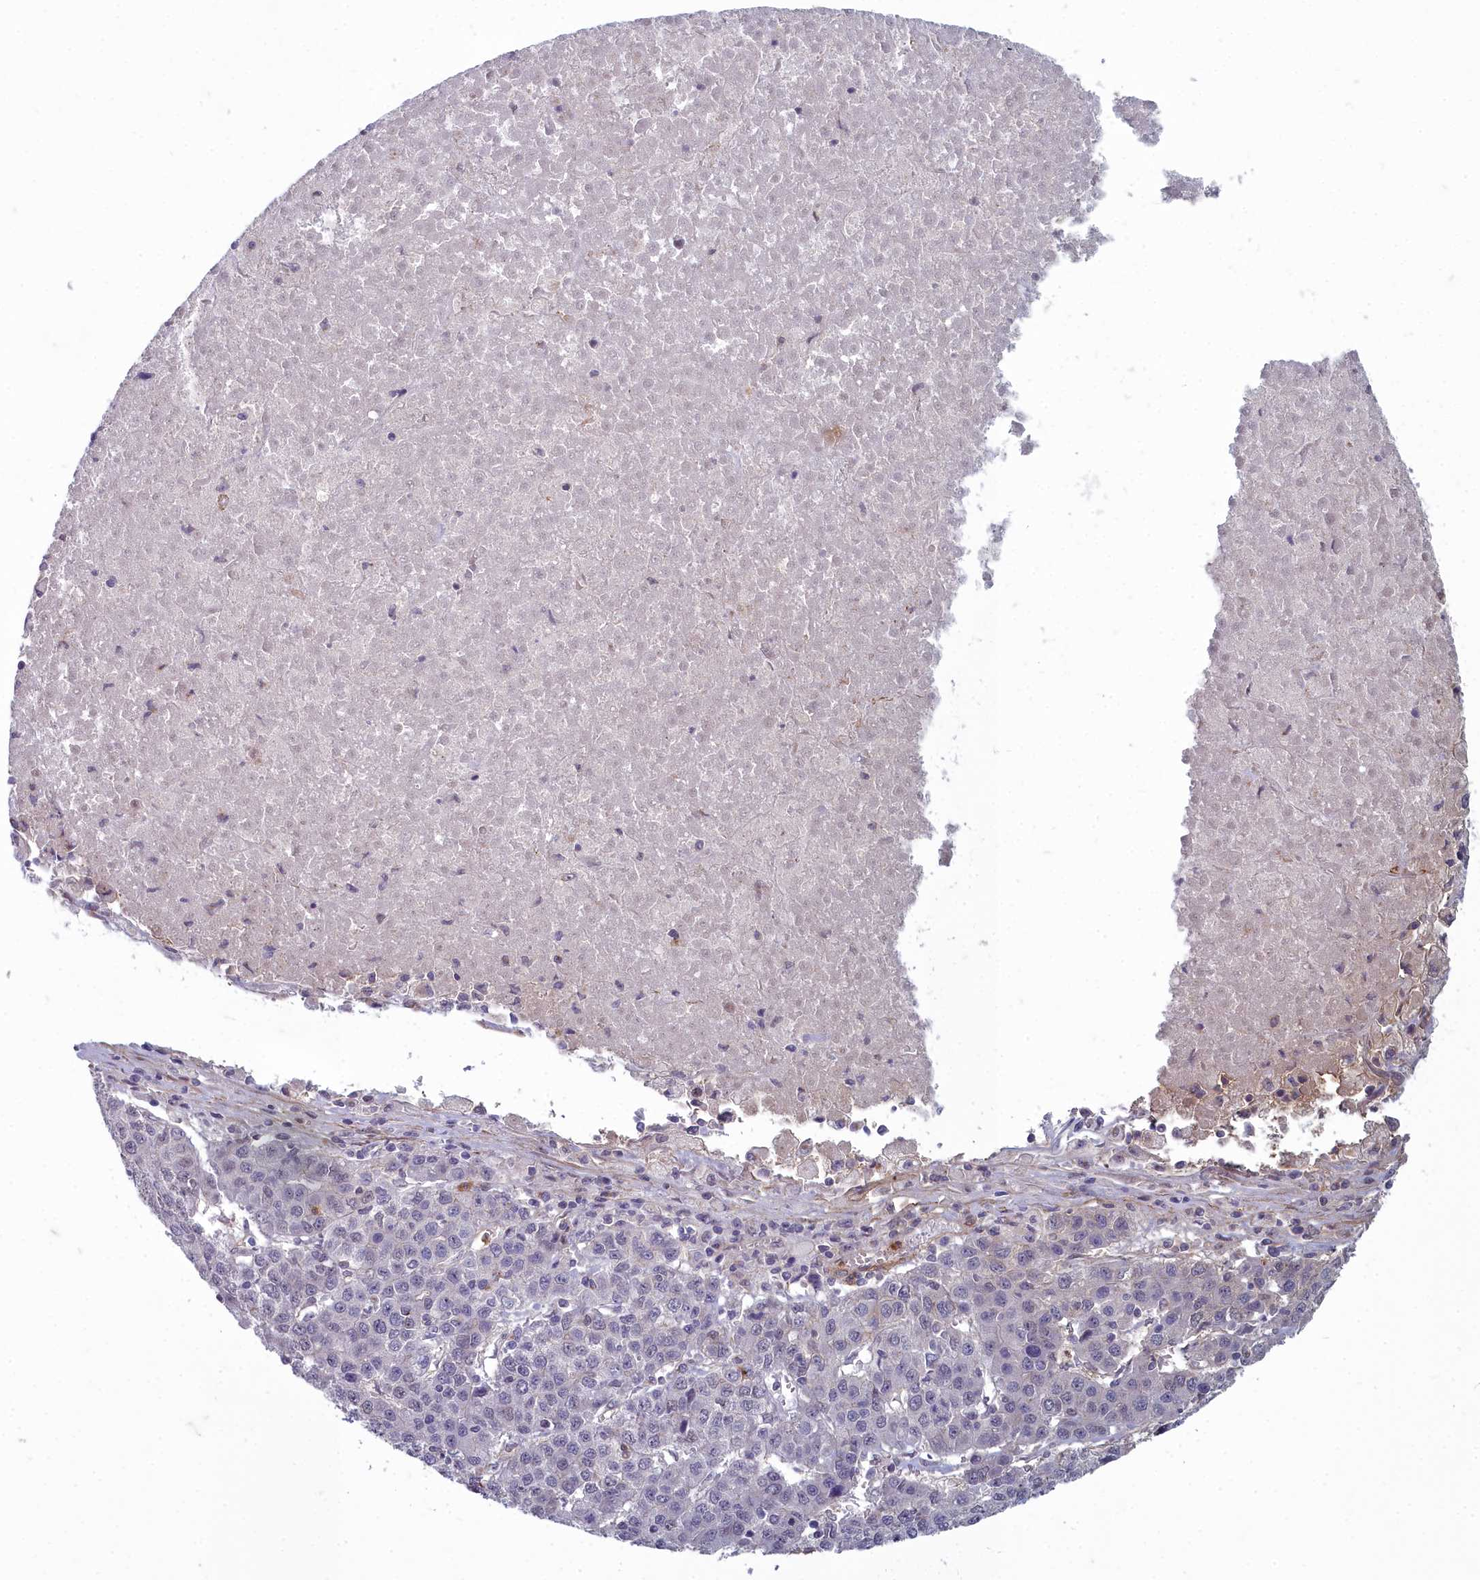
{"staining": {"intensity": "negative", "quantity": "none", "location": "none"}, "tissue": "liver cancer", "cell_type": "Tumor cells", "image_type": "cancer", "snomed": [{"axis": "morphology", "description": "Carcinoma, Hepatocellular, NOS"}, {"axis": "topography", "description": "Liver"}], "caption": "The micrograph reveals no significant expression in tumor cells of liver cancer (hepatocellular carcinoma). (Immunohistochemistry, brightfield microscopy, high magnification).", "gene": "ZNF626", "patient": {"sex": "female", "age": 53}}